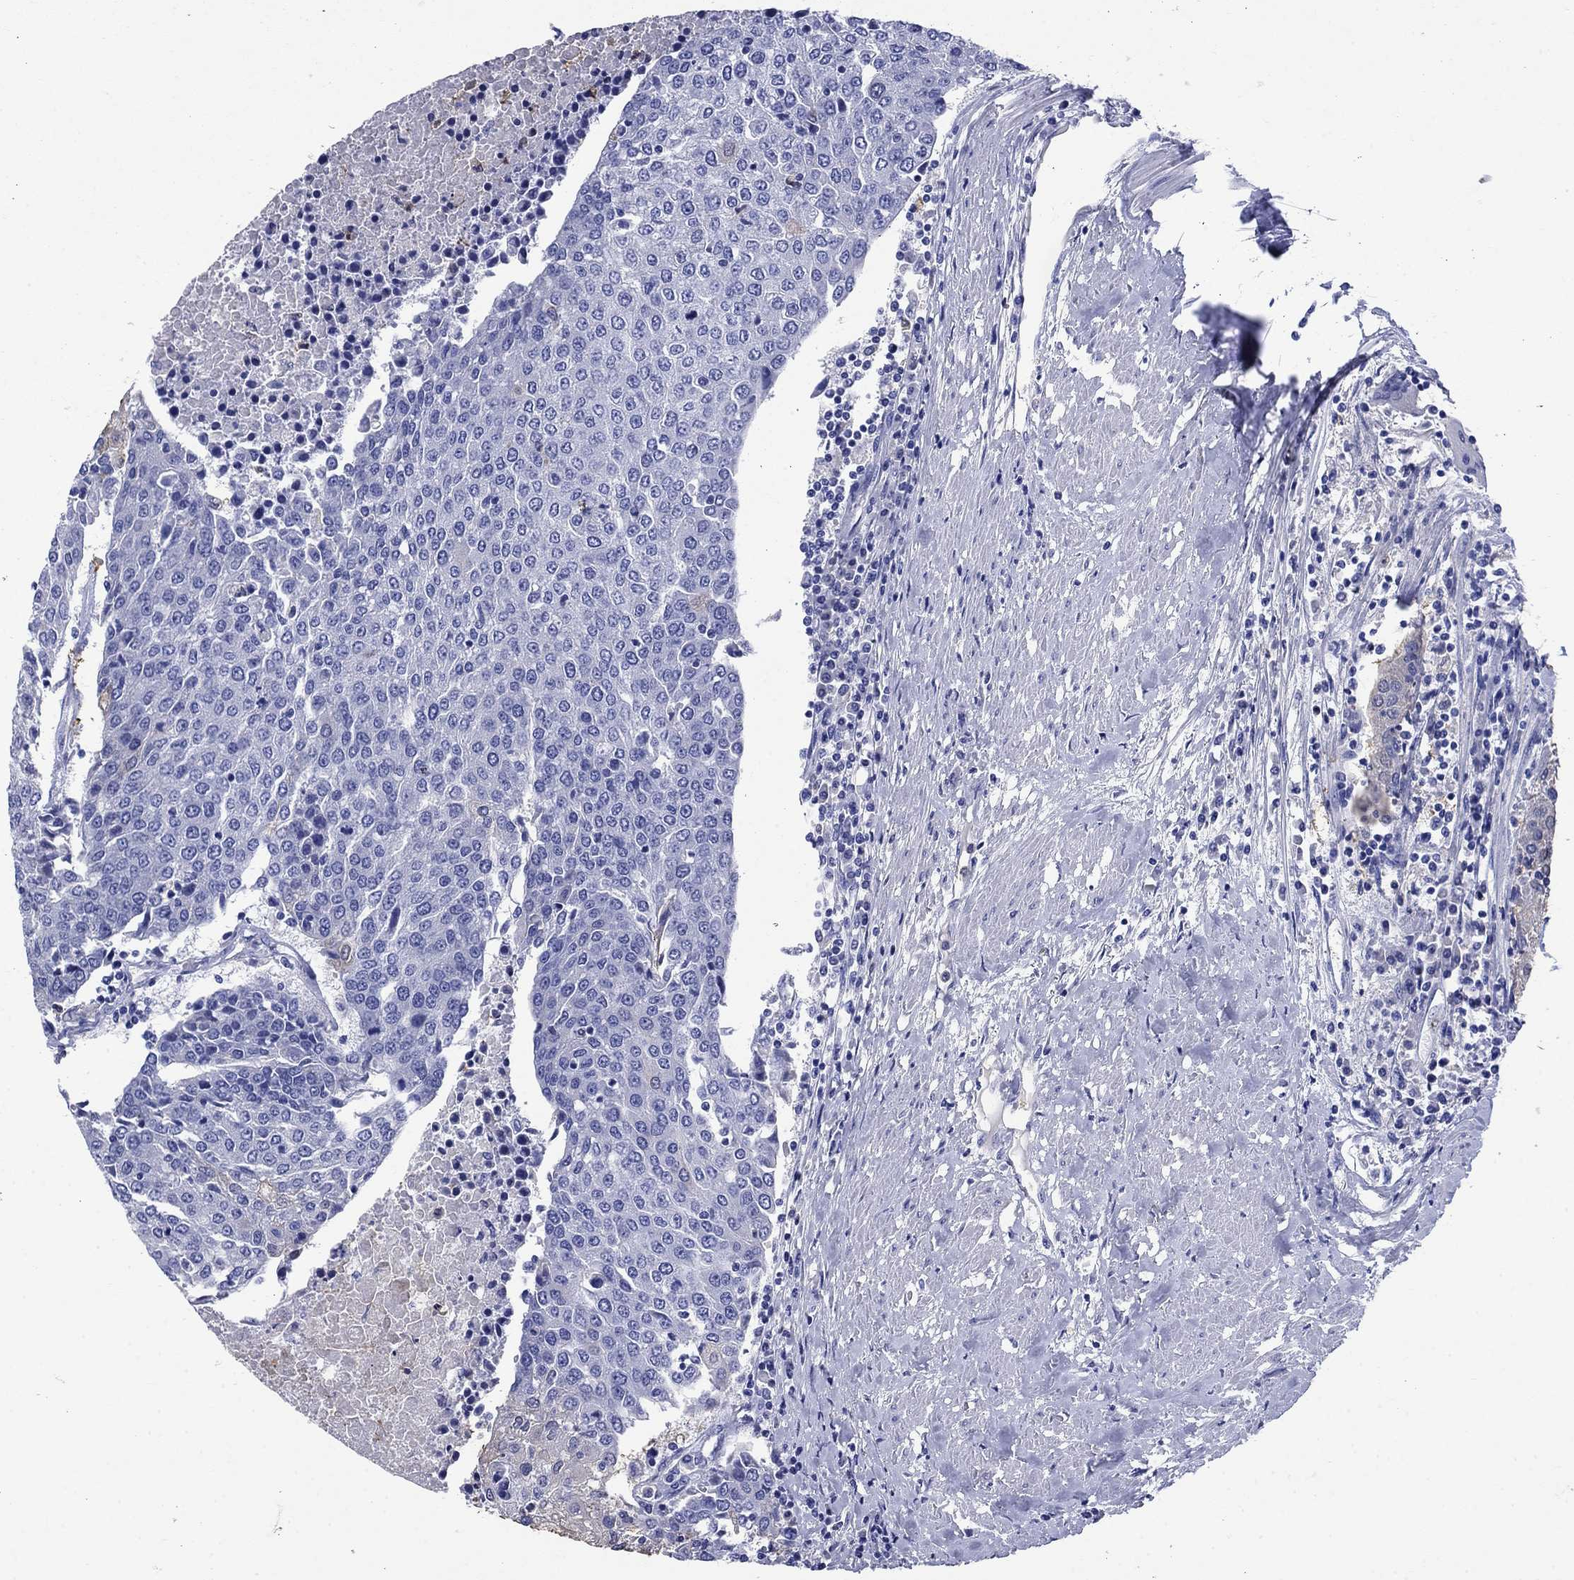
{"staining": {"intensity": "negative", "quantity": "none", "location": "none"}, "tissue": "urothelial cancer", "cell_type": "Tumor cells", "image_type": "cancer", "snomed": [{"axis": "morphology", "description": "Urothelial carcinoma, High grade"}, {"axis": "topography", "description": "Urinary bladder"}], "caption": "Protein analysis of urothelial cancer reveals no significant staining in tumor cells.", "gene": "TFR2", "patient": {"sex": "female", "age": 85}}